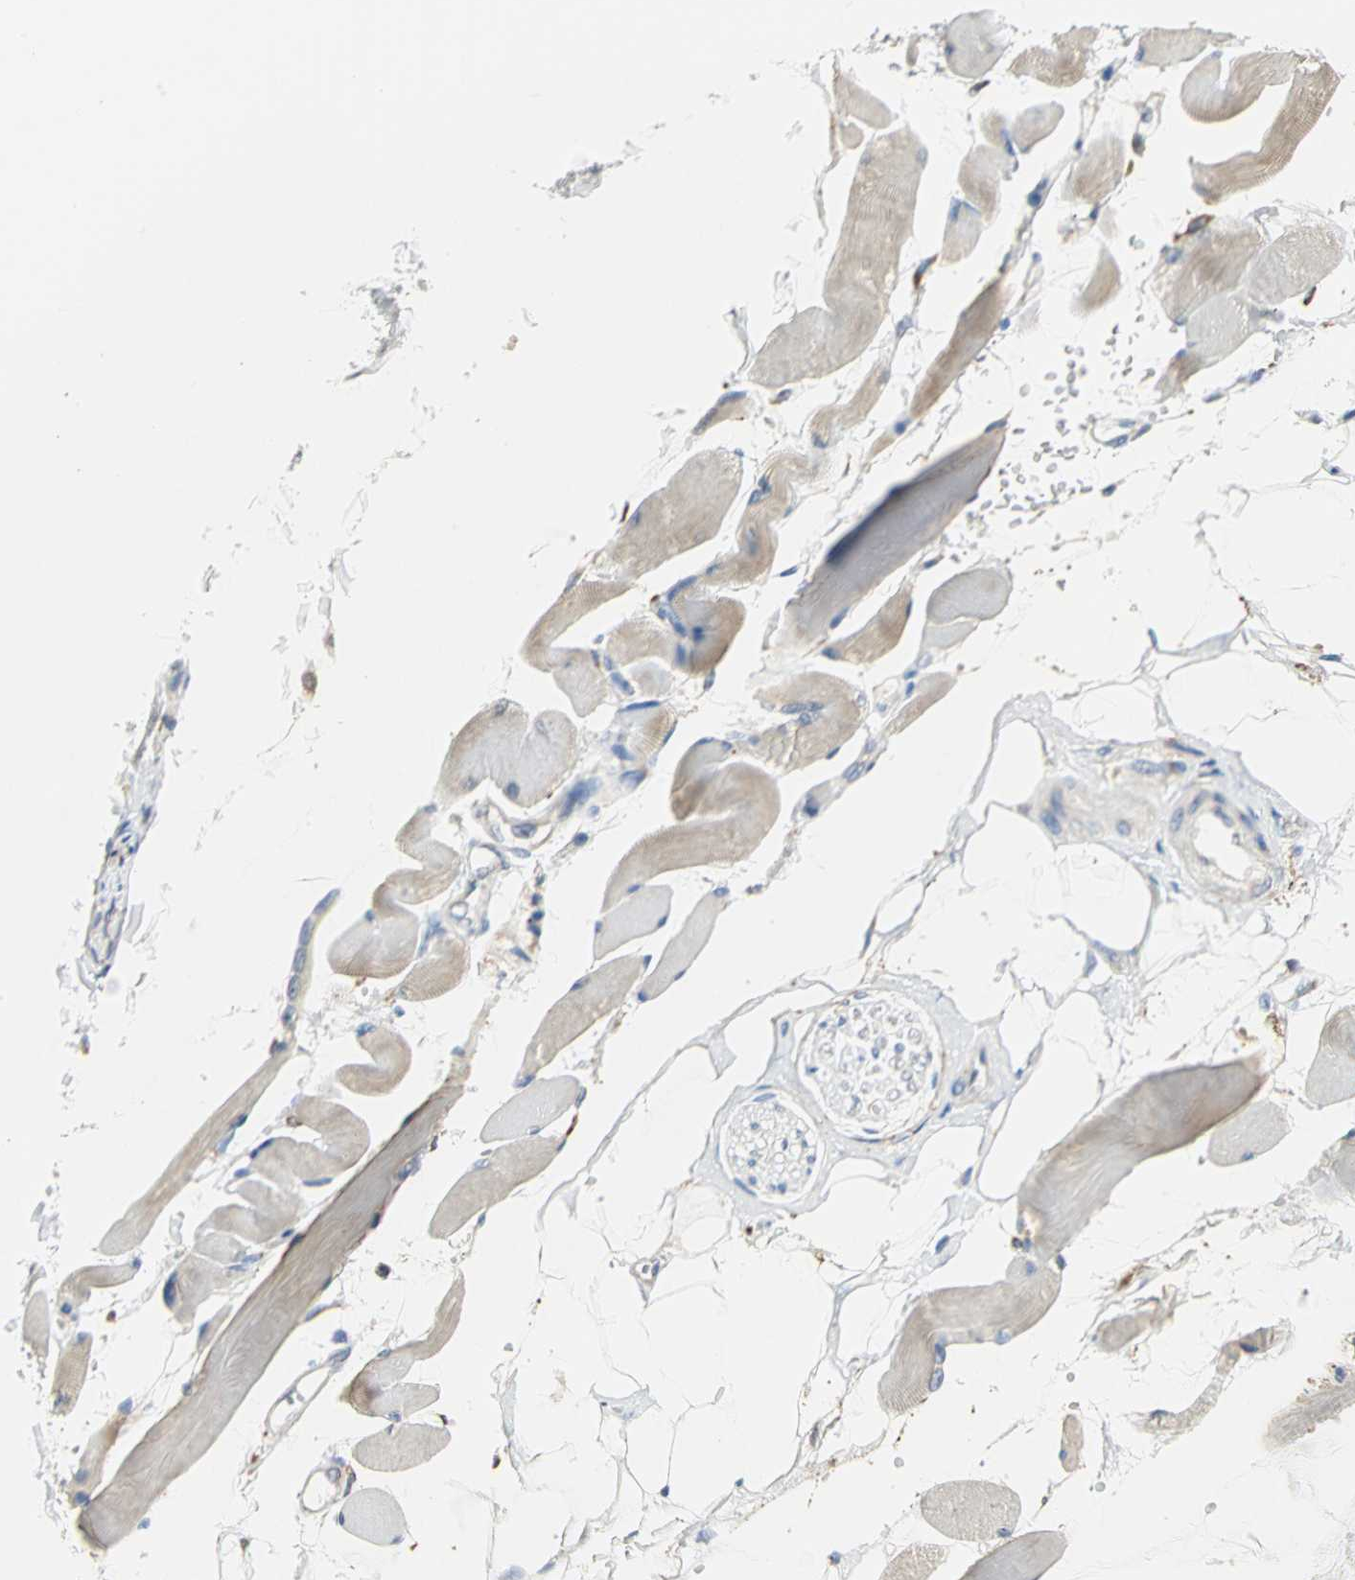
{"staining": {"intensity": "weak", "quantity": ">75%", "location": "cytoplasmic/membranous"}, "tissue": "skeletal muscle", "cell_type": "Myocytes", "image_type": "normal", "snomed": [{"axis": "morphology", "description": "Normal tissue, NOS"}, {"axis": "topography", "description": "Skeletal muscle"}, {"axis": "topography", "description": "Peripheral nerve tissue"}], "caption": "Unremarkable skeletal muscle reveals weak cytoplasmic/membranous expression in approximately >75% of myocytes, visualized by immunohistochemistry.", "gene": "SDF2L1", "patient": {"sex": "female", "age": 84}}